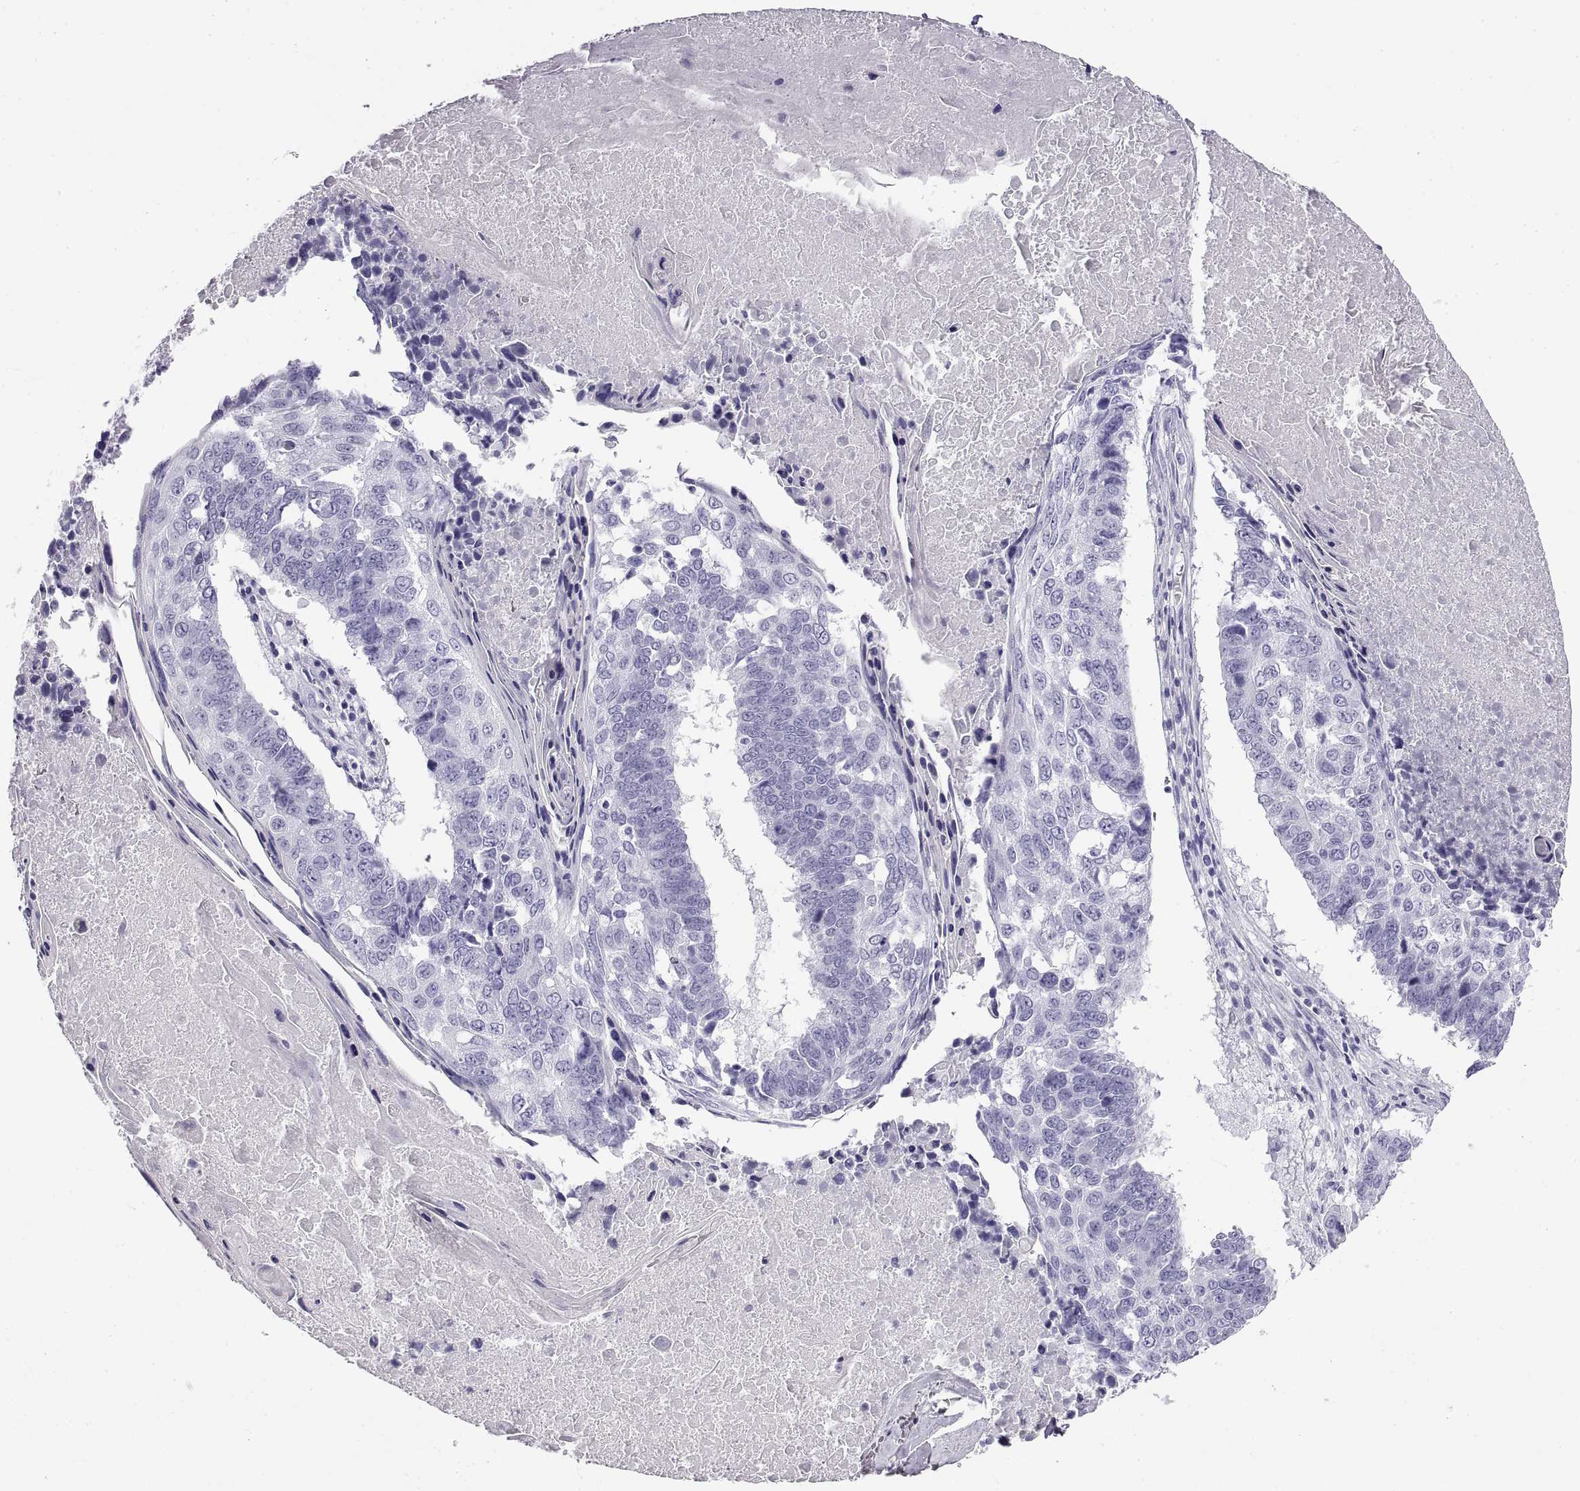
{"staining": {"intensity": "negative", "quantity": "none", "location": "none"}, "tissue": "lung cancer", "cell_type": "Tumor cells", "image_type": "cancer", "snomed": [{"axis": "morphology", "description": "Squamous cell carcinoma, NOS"}, {"axis": "topography", "description": "Lung"}], "caption": "Squamous cell carcinoma (lung) stained for a protein using IHC reveals no expression tumor cells.", "gene": "RLBP1", "patient": {"sex": "male", "age": 73}}